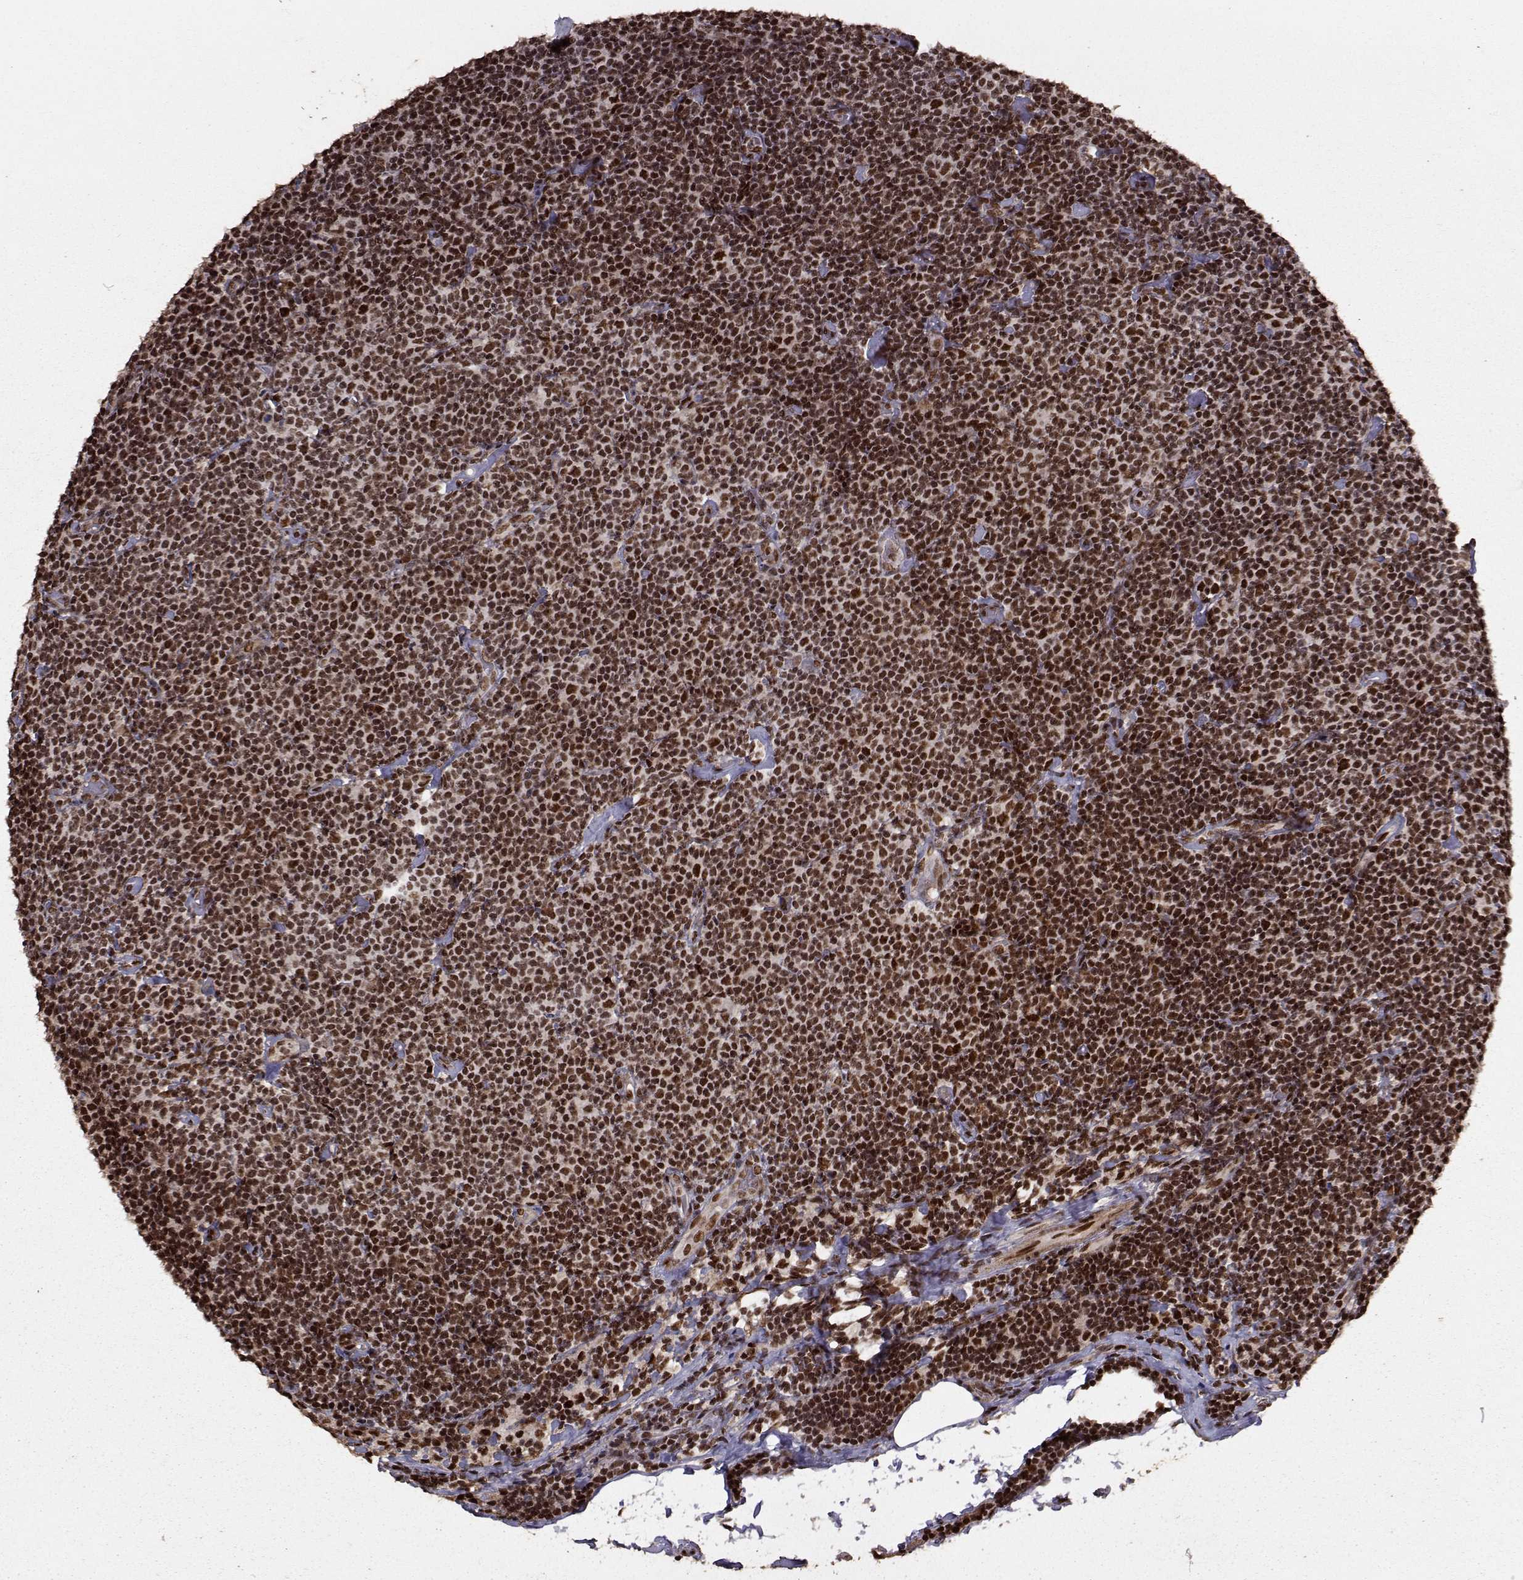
{"staining": {"intensity": "strong", "quantity": "25%-75%", "location": "nuclear"}, "tissue": "lymphoma", "cell_type": "Tumor cells", "image_type": "cancer", "snomed": [{"axis": "morphology", "description": "Malignant lymphoma, non-Hodgkin's type, Low grade"}, {"axis": "topography", "description": "Lymph node"}], "caption": "Protein staining displays strong nuclear staining in approximately 25%-75% of tumor cells in lymphoma. The protein is shown in brown color, while the nuclei are stained blue.", "gene": "SF1", "patient": {"sex": "male", "age": 81}}